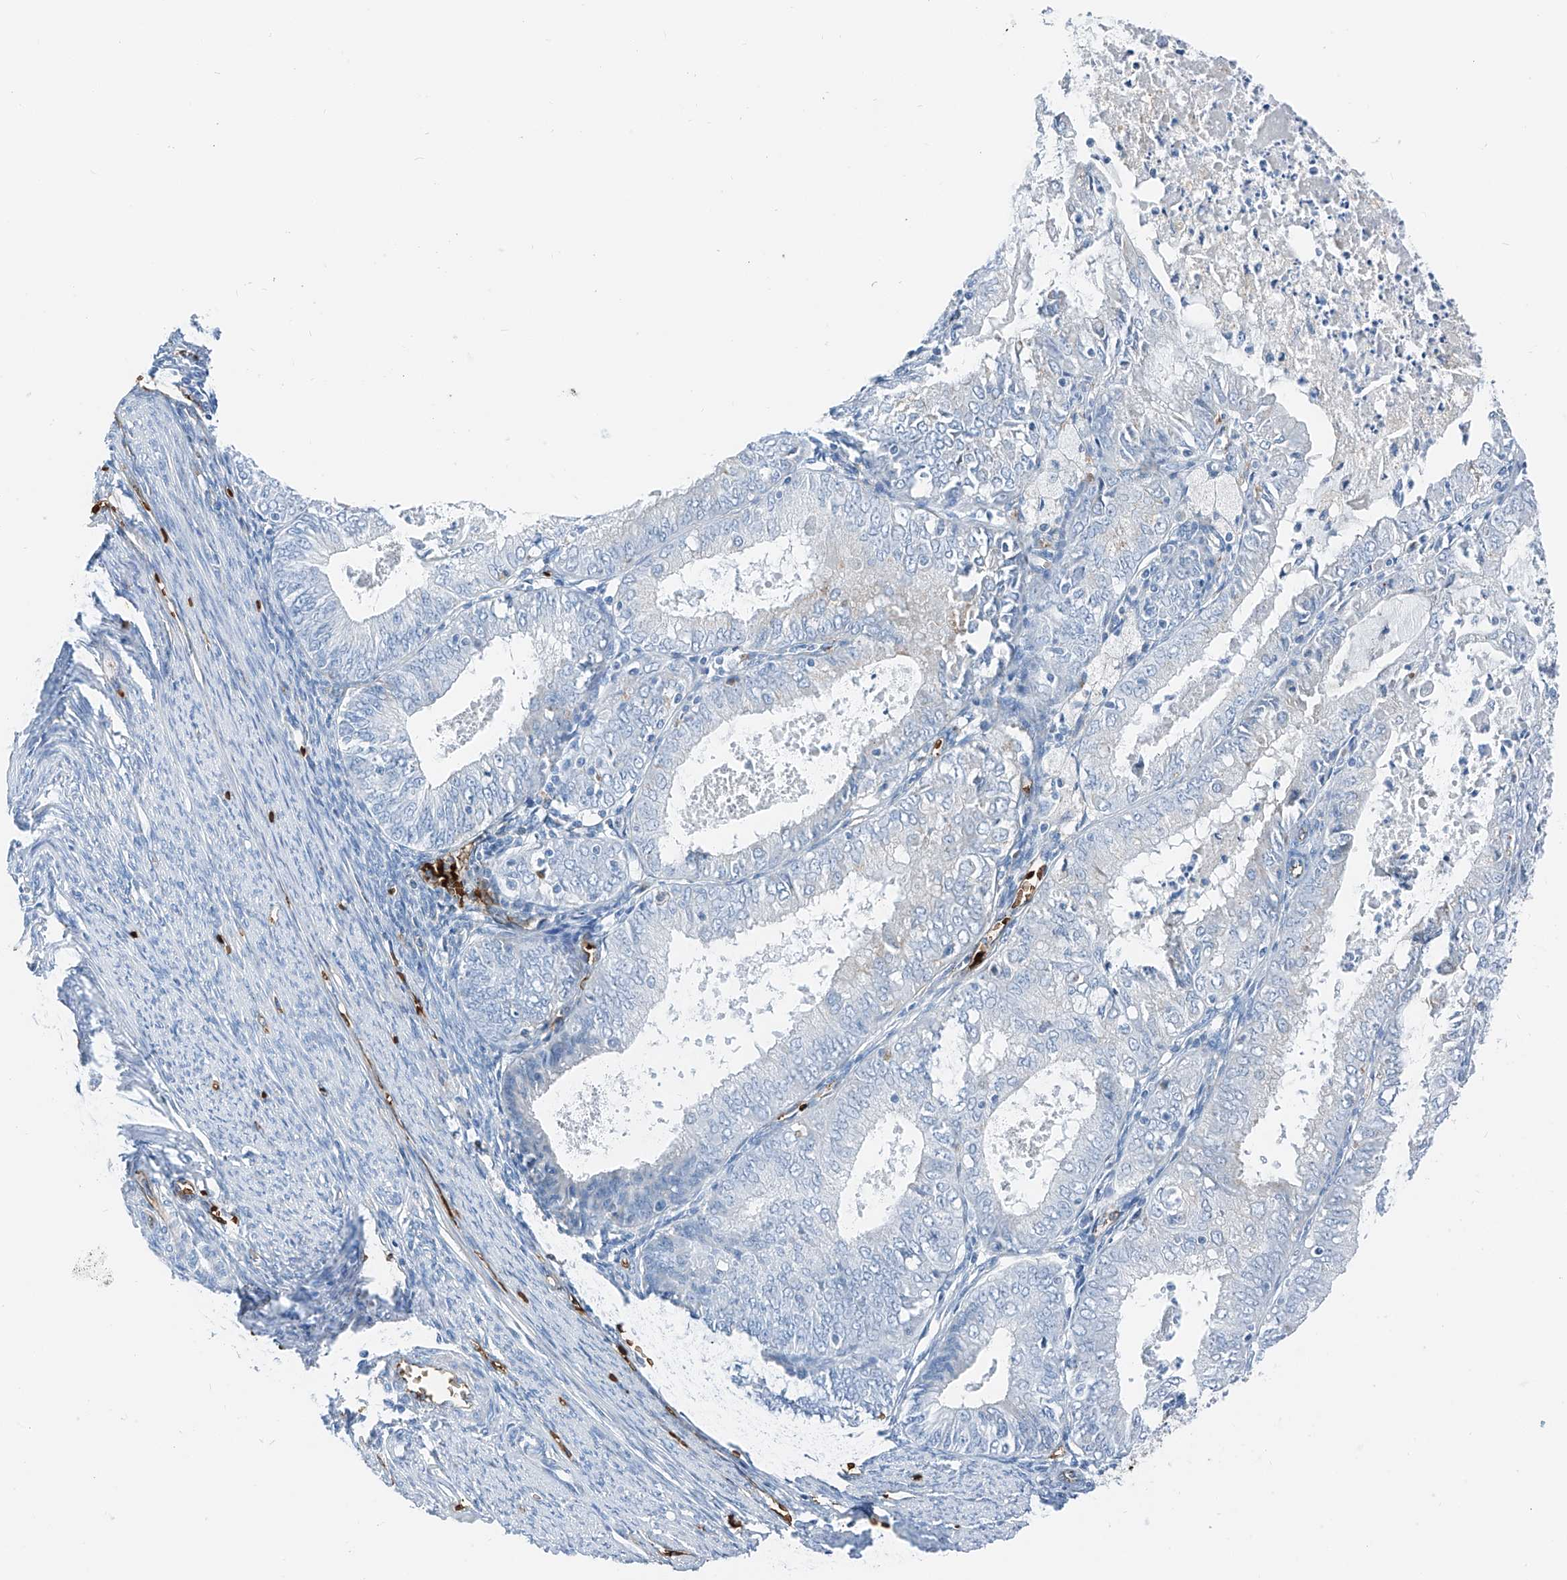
{"staining": {"intensity": "negative", "quantity": "none", "location": "none"}, "tissue": "endometrial cancer", "cell_type": "Tumor cells", "image_type": "cancer", "snomed": [{"axis": "morphology", "description": "Adenocarcinoma, NOS"}, {"axis": "topography", "description": "Endometrium"}], "caption": "Immunohistochemistry micrograph of neoplastic tissue: adenocarcinoma (endometrial) stained with DAB (3,3'-diaminobenzidine) displays no significant protein staining in tumor cells. (Brightfield microscopy of DAB immunohistochemistry at high magnification).", "gene": "PRSS23", "patient": {"sex": "female", "age": 57}}